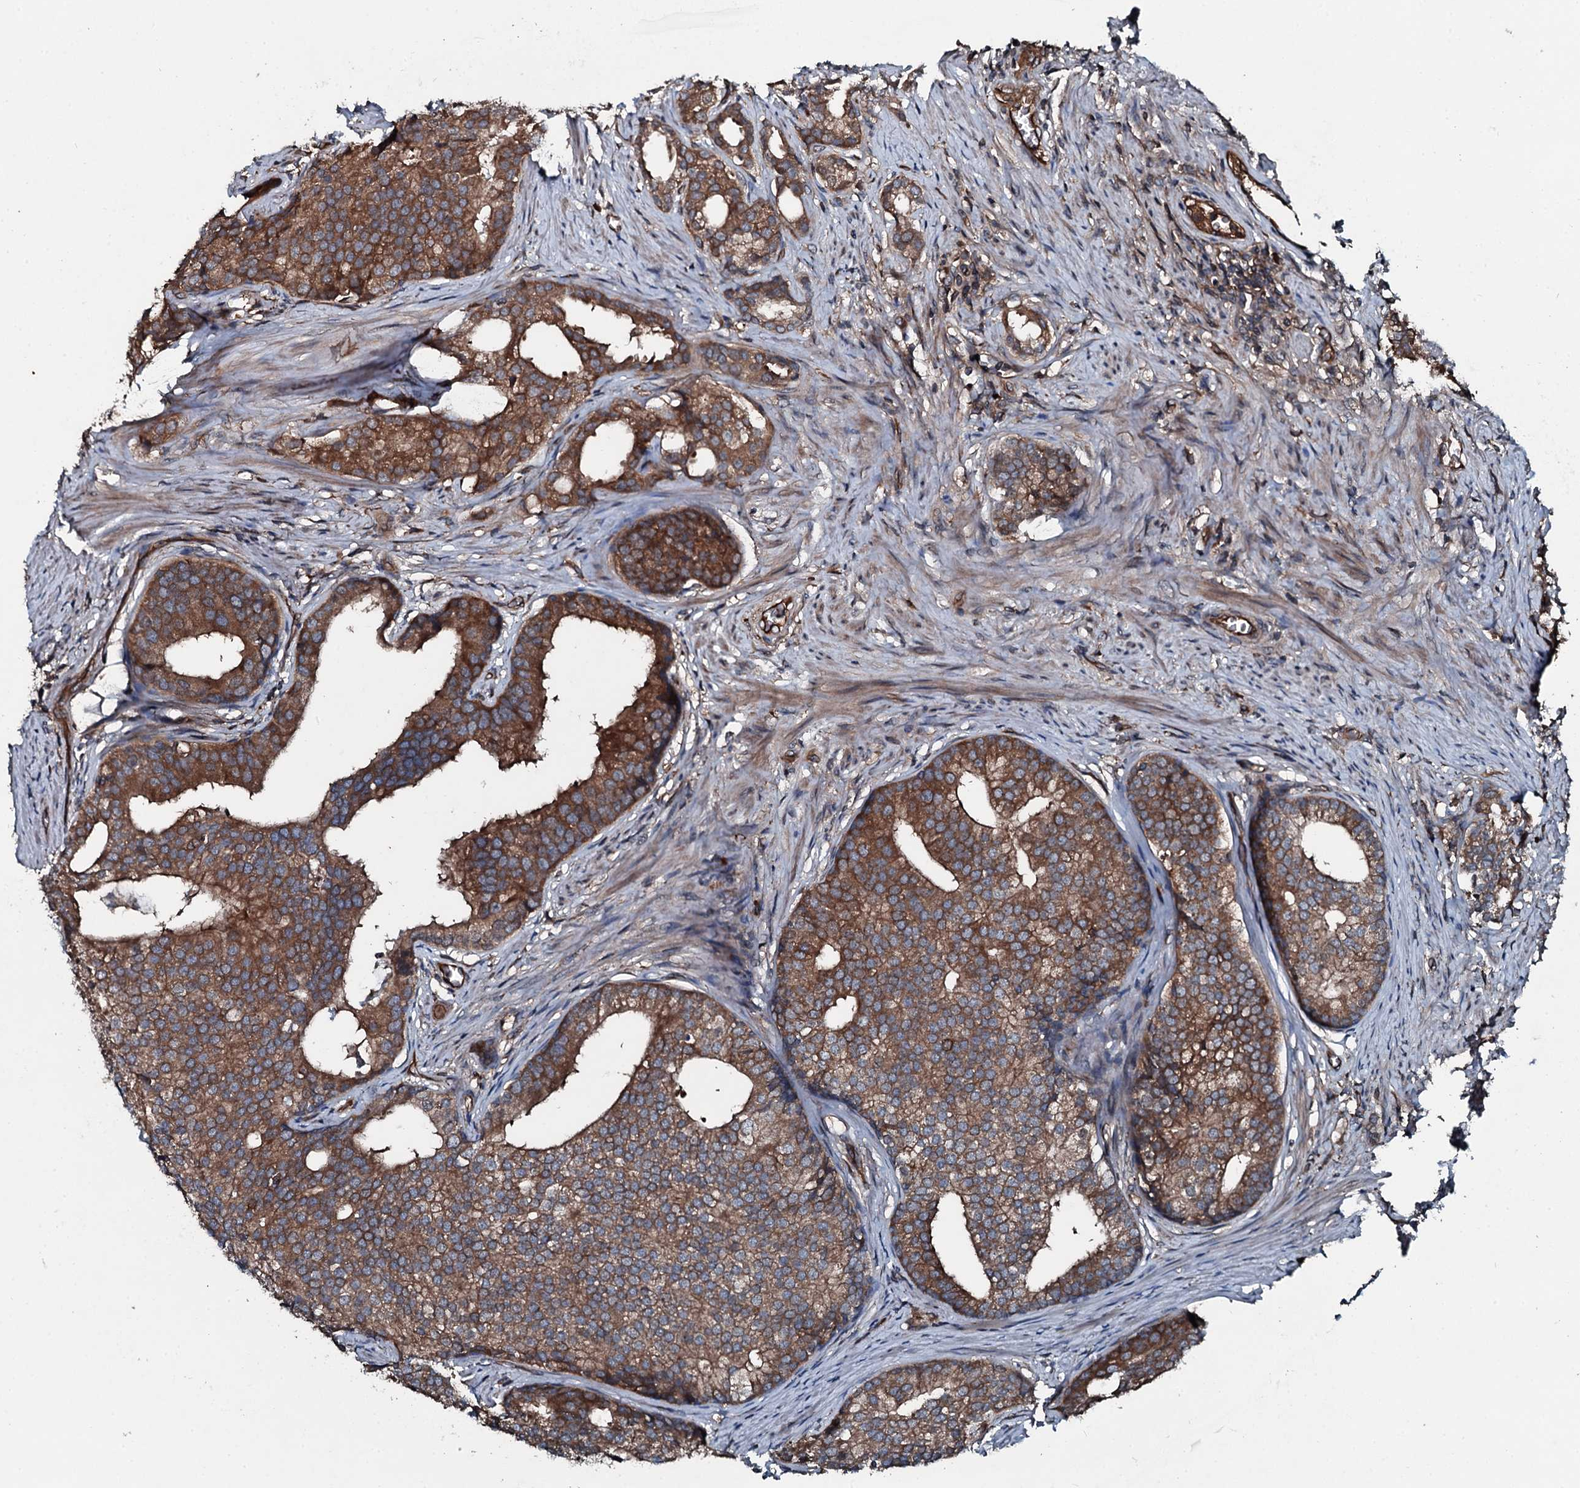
{"staining": {"intensity": "moderate", "quantity": ">75%", "location": "cytoplasmic/membranous"}, "tissue": "prostate cancer", "cell_type": "Tumor cells", "image_type": "cancer", "snomed": [{"axis": "morphology", "description": "Adenocarcinoma, Low grade"}, {"axis": "topography", "description": "Prostate"}], "caption": "The immunohistochemical stain labels moderate cytoplasmic/membranous positivity in tumor cells of prostate cancer tissue. (DAB (3,3'-diaminobenzidine) IHC with brightfield microscopy, high magnification).", "gene": "AARS1", "patient": {"sex": "male", "age": 71}}